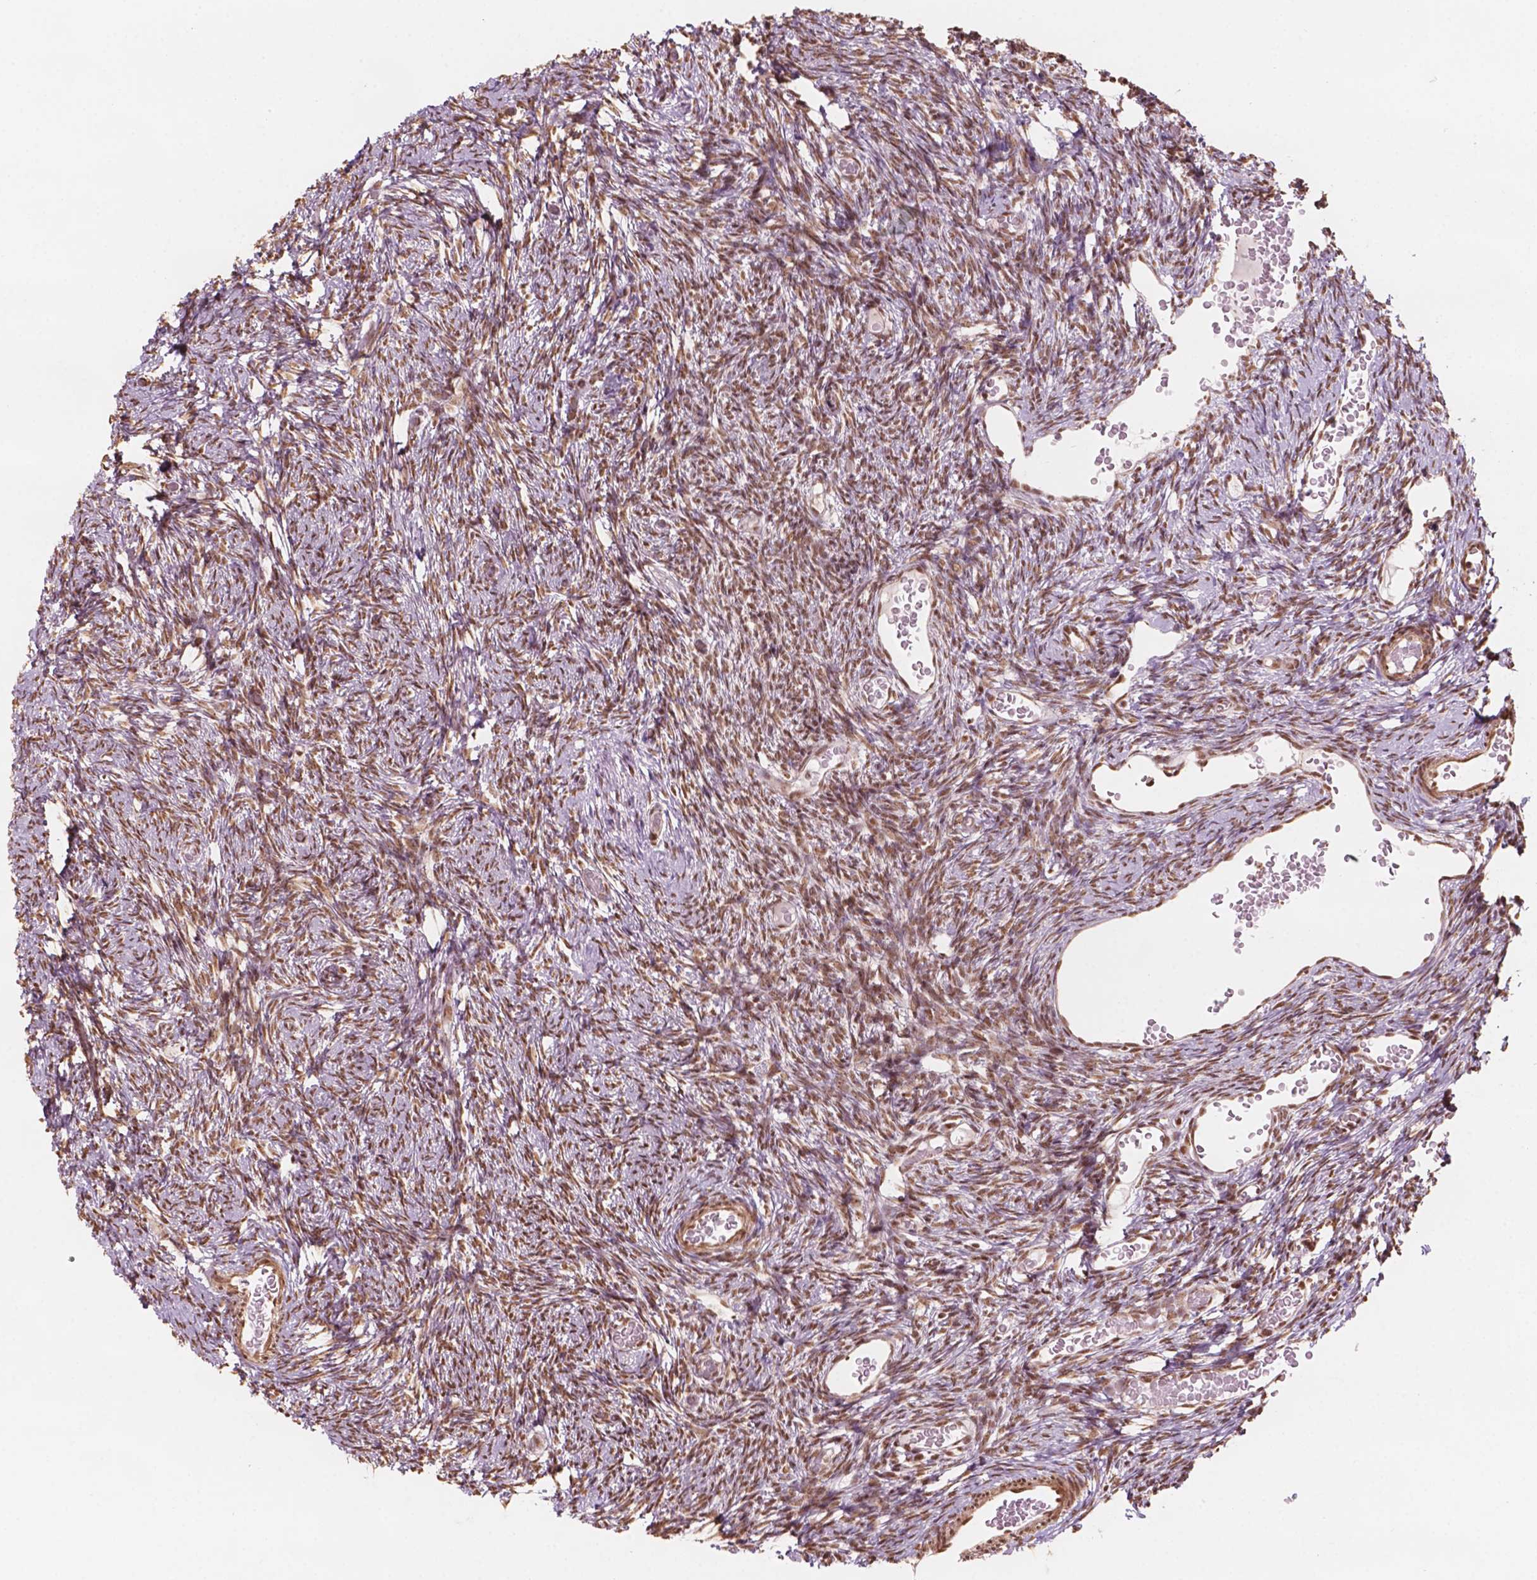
{"staining": {"intensity": "moderate", "quantity": ">75%", "location": "nuclear"}, "tissue": "ovary", "cell_type": "Follicle cells", "image_type": "normal", "snomed": [{"axis": "morphology", "description": "Normal tissue, NOS"}, {"axis": "topography", "description": "Ovary"}], "caption": "Brown immunohistochemical staining in normal human ovary shows moderate nuclear positivity in approximately >75% of follicle cells. (IHC, brightfield microscopy, high magnification).", "gene": "GTF3C5", "patient": {"sex": "female", "age": 39}}